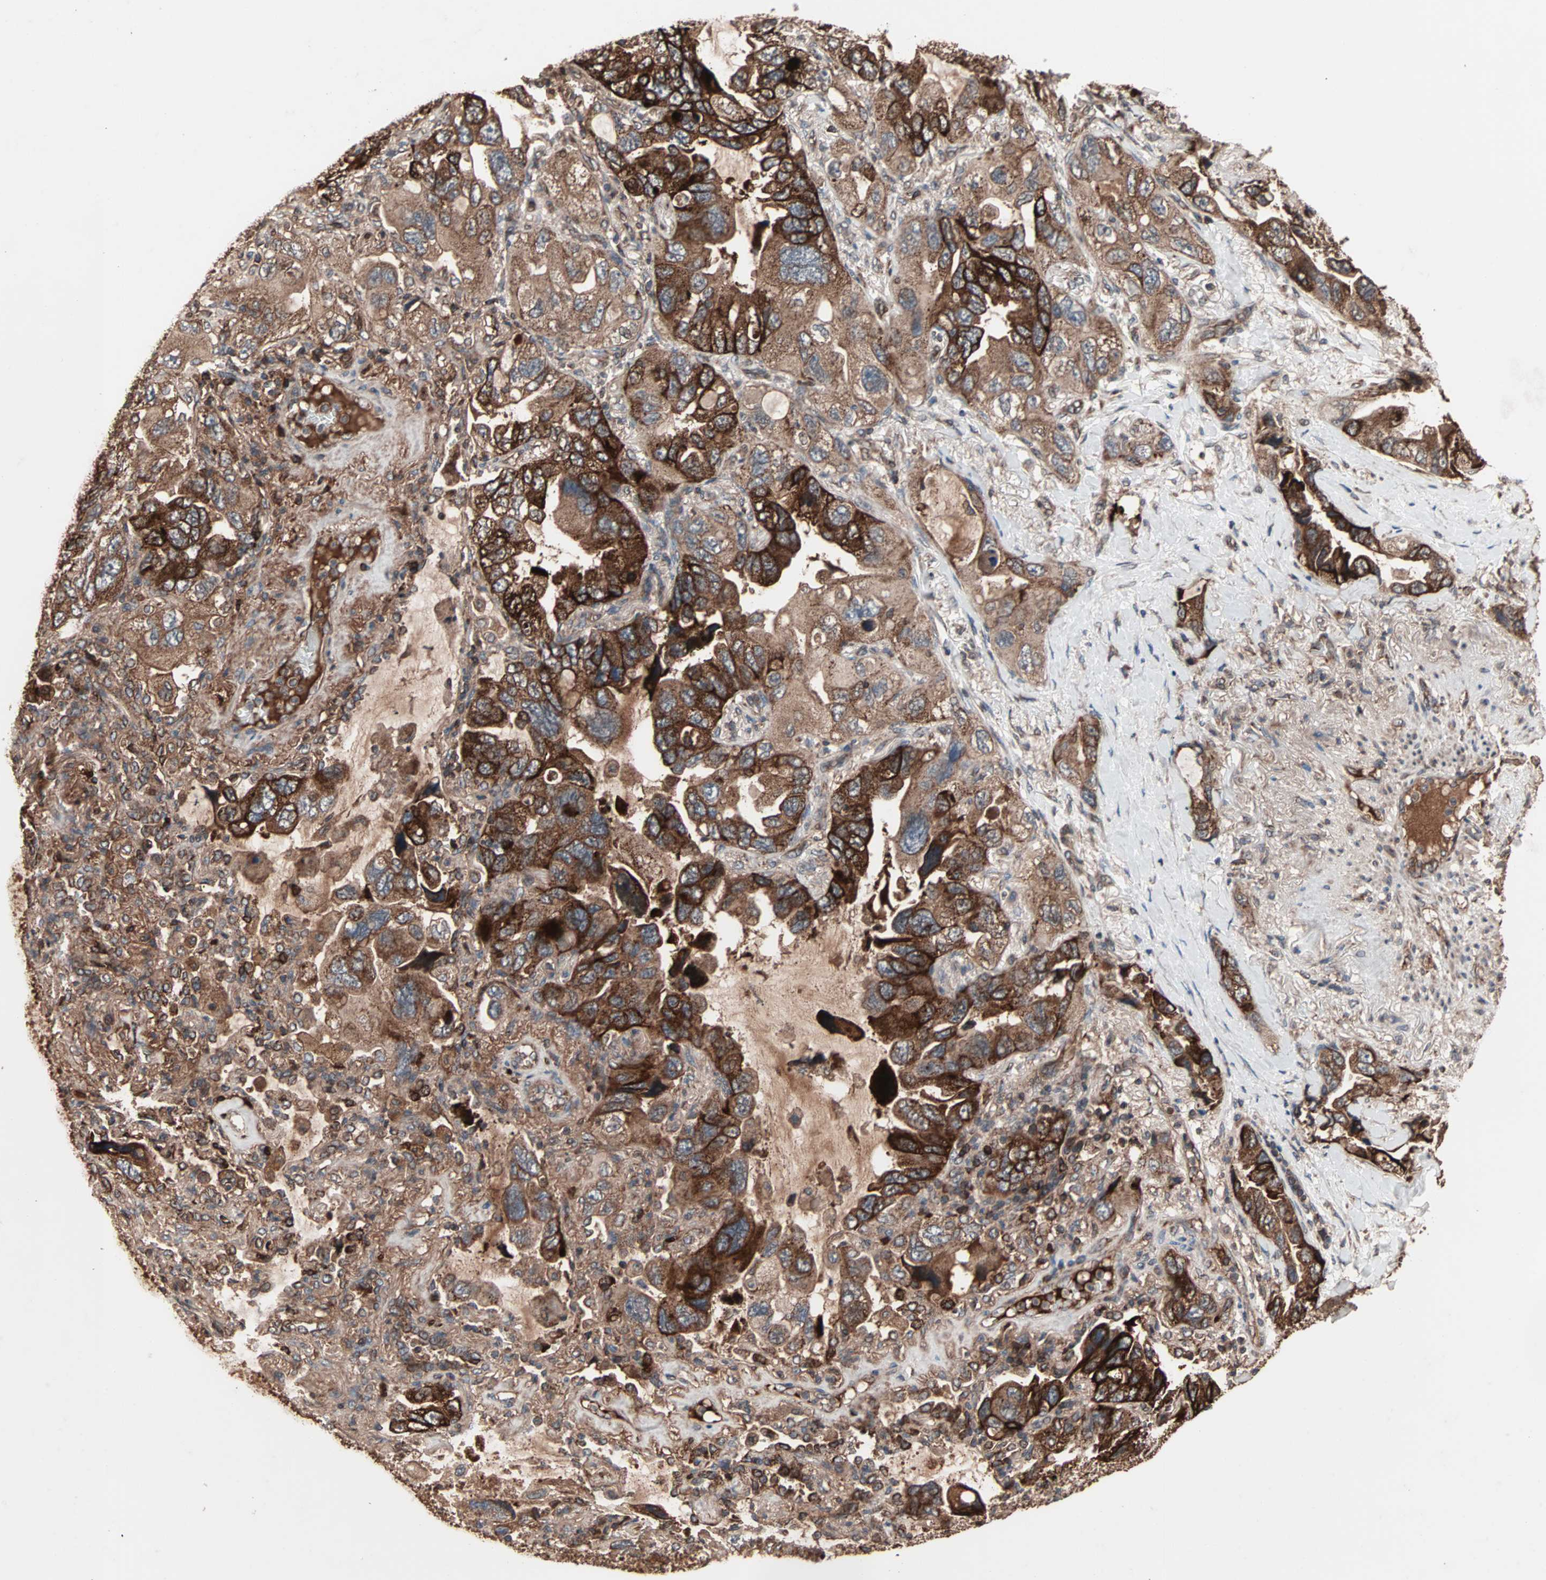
{"staining": {"intensity": "moderate", "quantity": ">75%", "location": "cytoplasmic/membranous"}, "tissue": "lung cancer", "cell_type": "Tumor cells", "image_type": "cancer", "snomed": [{"axis": "morphology", "description": "Squamous cell carcinoma, NOS"}, {"axis": "topography", "description": "Lung"}], "caption": "A histopathology image of human lung squamous cell carcinoma stained for a protein exhibits moderate cytoplasmic/membranous brown staining in tumor cells.", "gene": "MRPL2", "patient": {"sex": "female", "age": 73}}